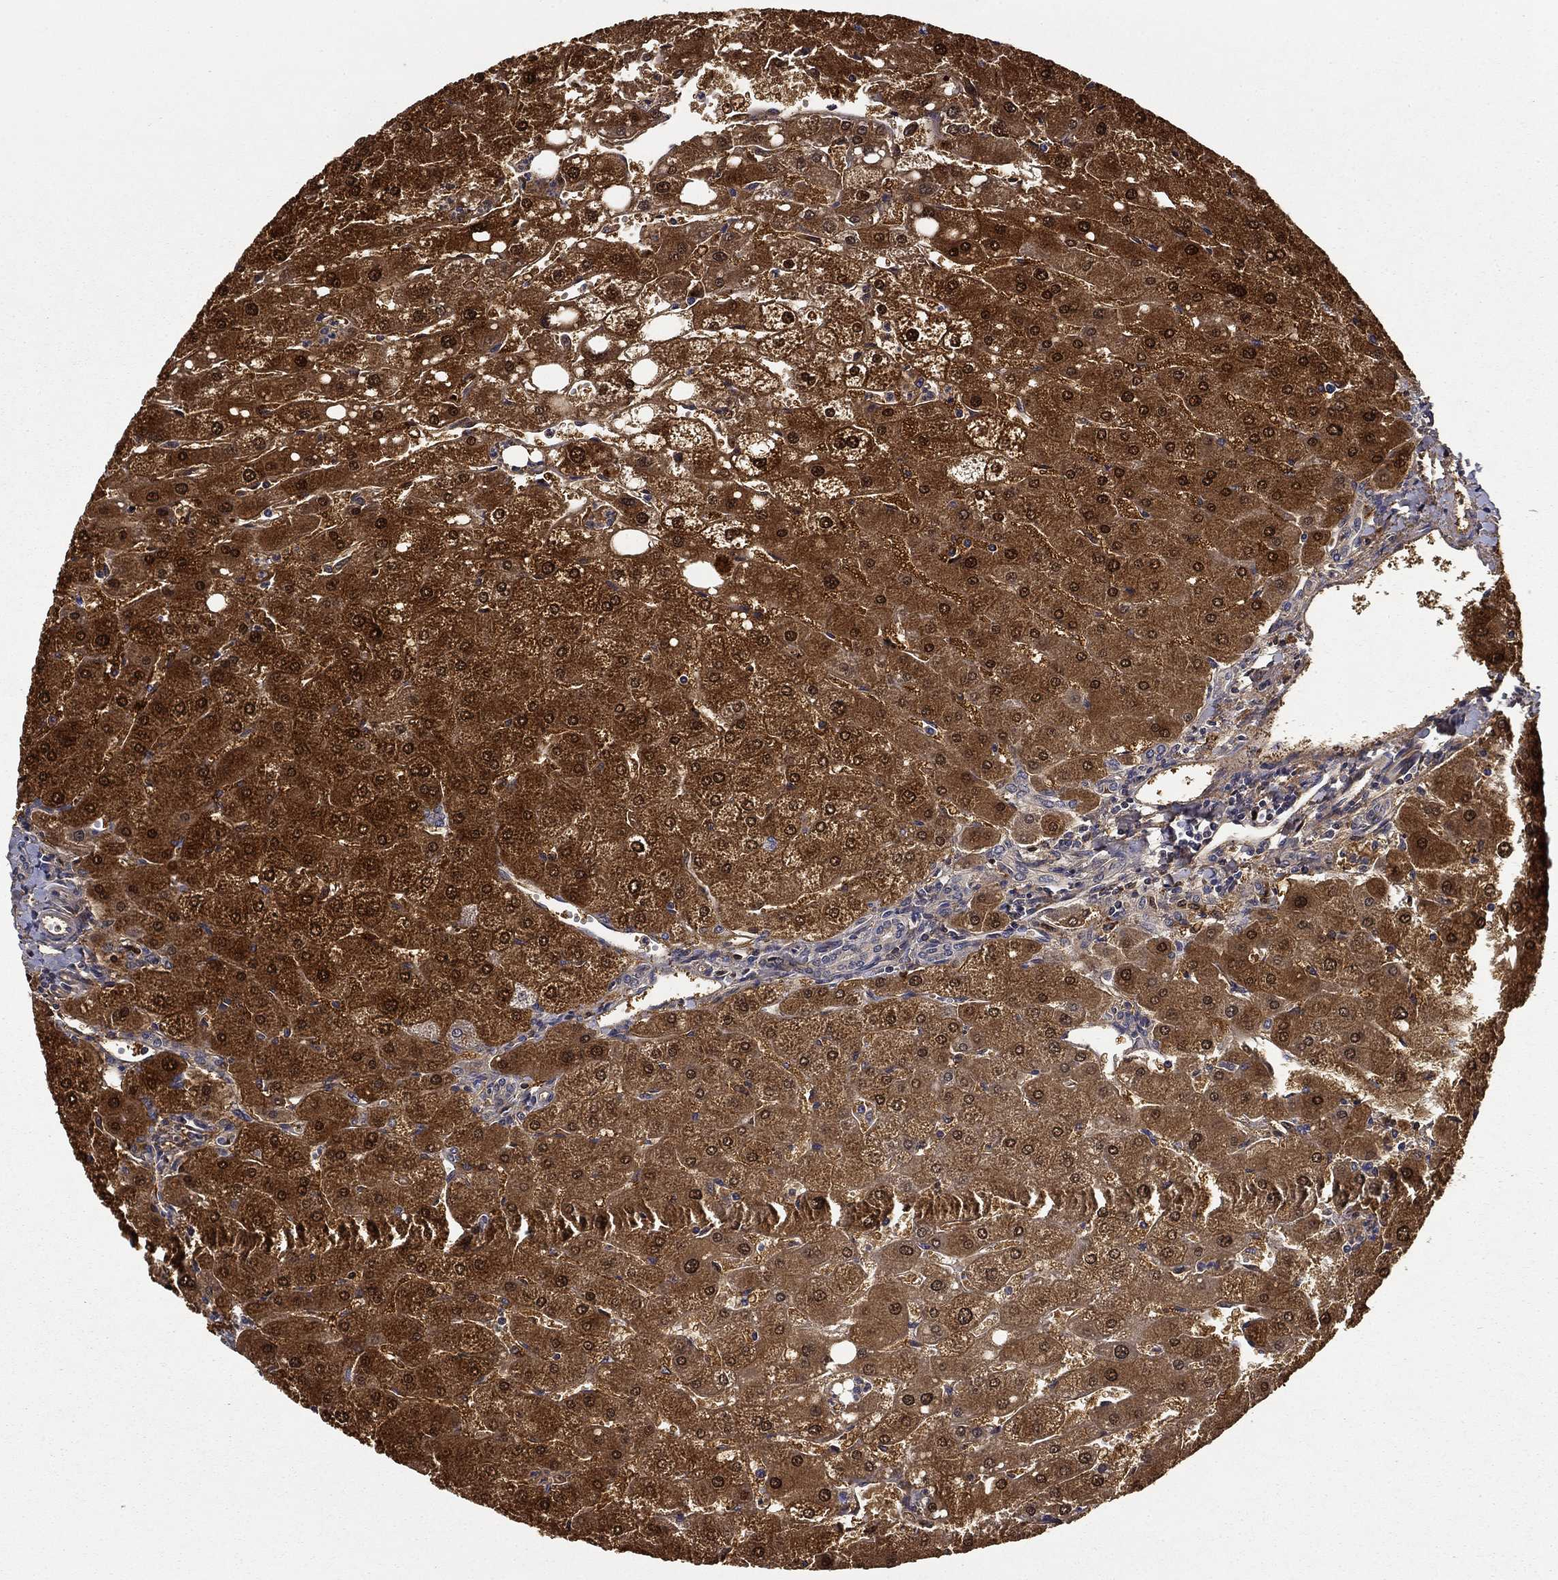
{"staining": {"intensity": "negative", "quantity": "none", "location": "none"}, "tissue": "liver", "cell_type": "Cholangiocytes", "image_type": "normal", "snomed": [{"axis": "morphology", "description": "Normal tissue, NOS"}, {"axis": "topography", "description": "Liver"}], "caption": "Immunohistochemistry micrograph of normal liver: human liver stained with DAB (3,3'-diaminobenzidine) displays no significant protein positivity in cholangiocytes. Nuclei are stained in blue.", "gene": "DDTL", "patient": {"sex": "male", "age": 67}}